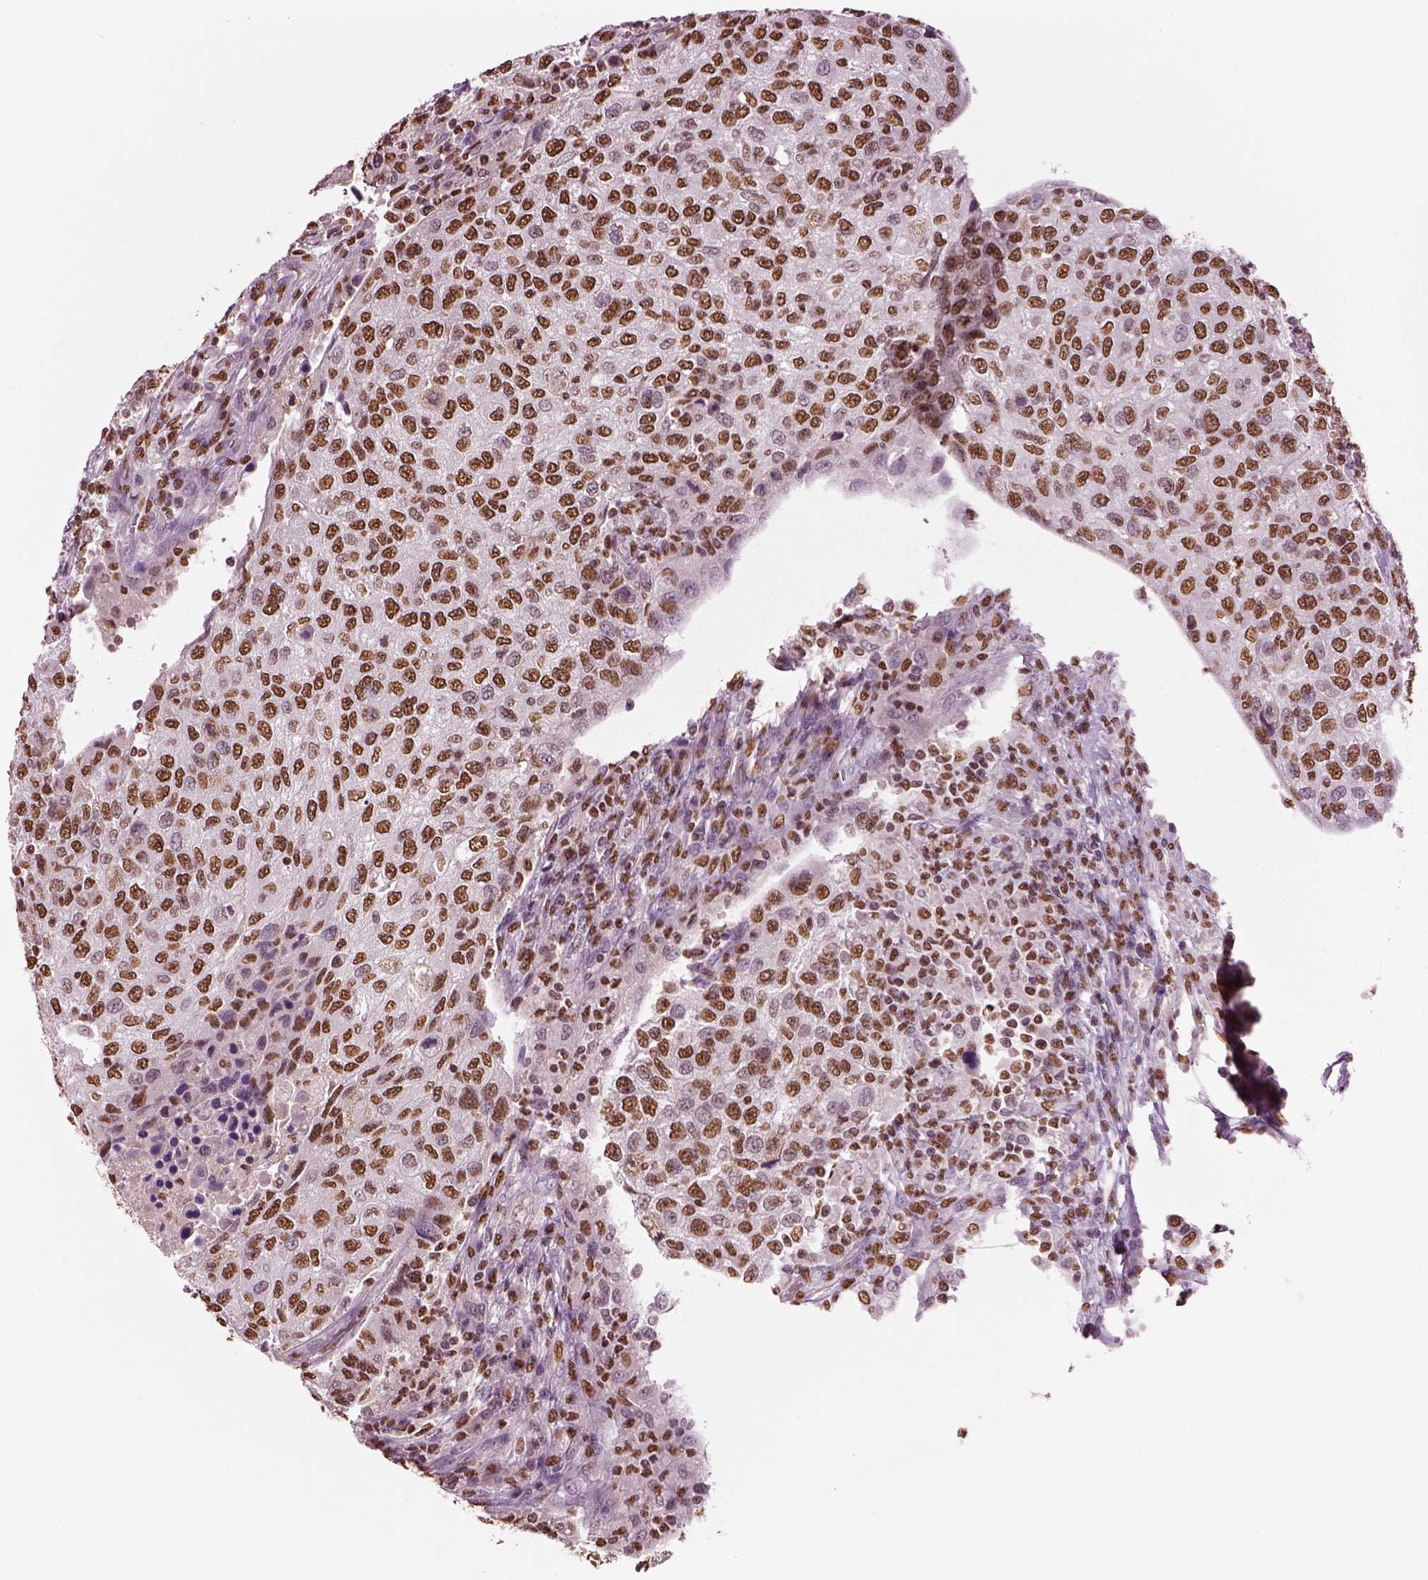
{"staining": {"intensity": "moderate", "quantity": ">75%", "location": "nuclear"}, "tissue": "urothelial cancer", "cell_type": "Tumor cells", "image_type": "cancer", "snomed": [{"axis": "morphology", "description": "Urothelial carcinoma, High grade"}, {"axis": "topography", "description": "Urinary bladder"}], "caption": "Immunohistochemistry (DAB) staining of urothelial cancer demonstrates moderate nuclear protein positivity in about >75% of tumor cells. The protein is stained brown, and the nuclei are stained in blue (DAB (3,3'-diaminobenzidine) IHC with brightfield microscopy, high magnification).", "gene": "DDX3X", "patient": {"sex": "female", "age": 78}}